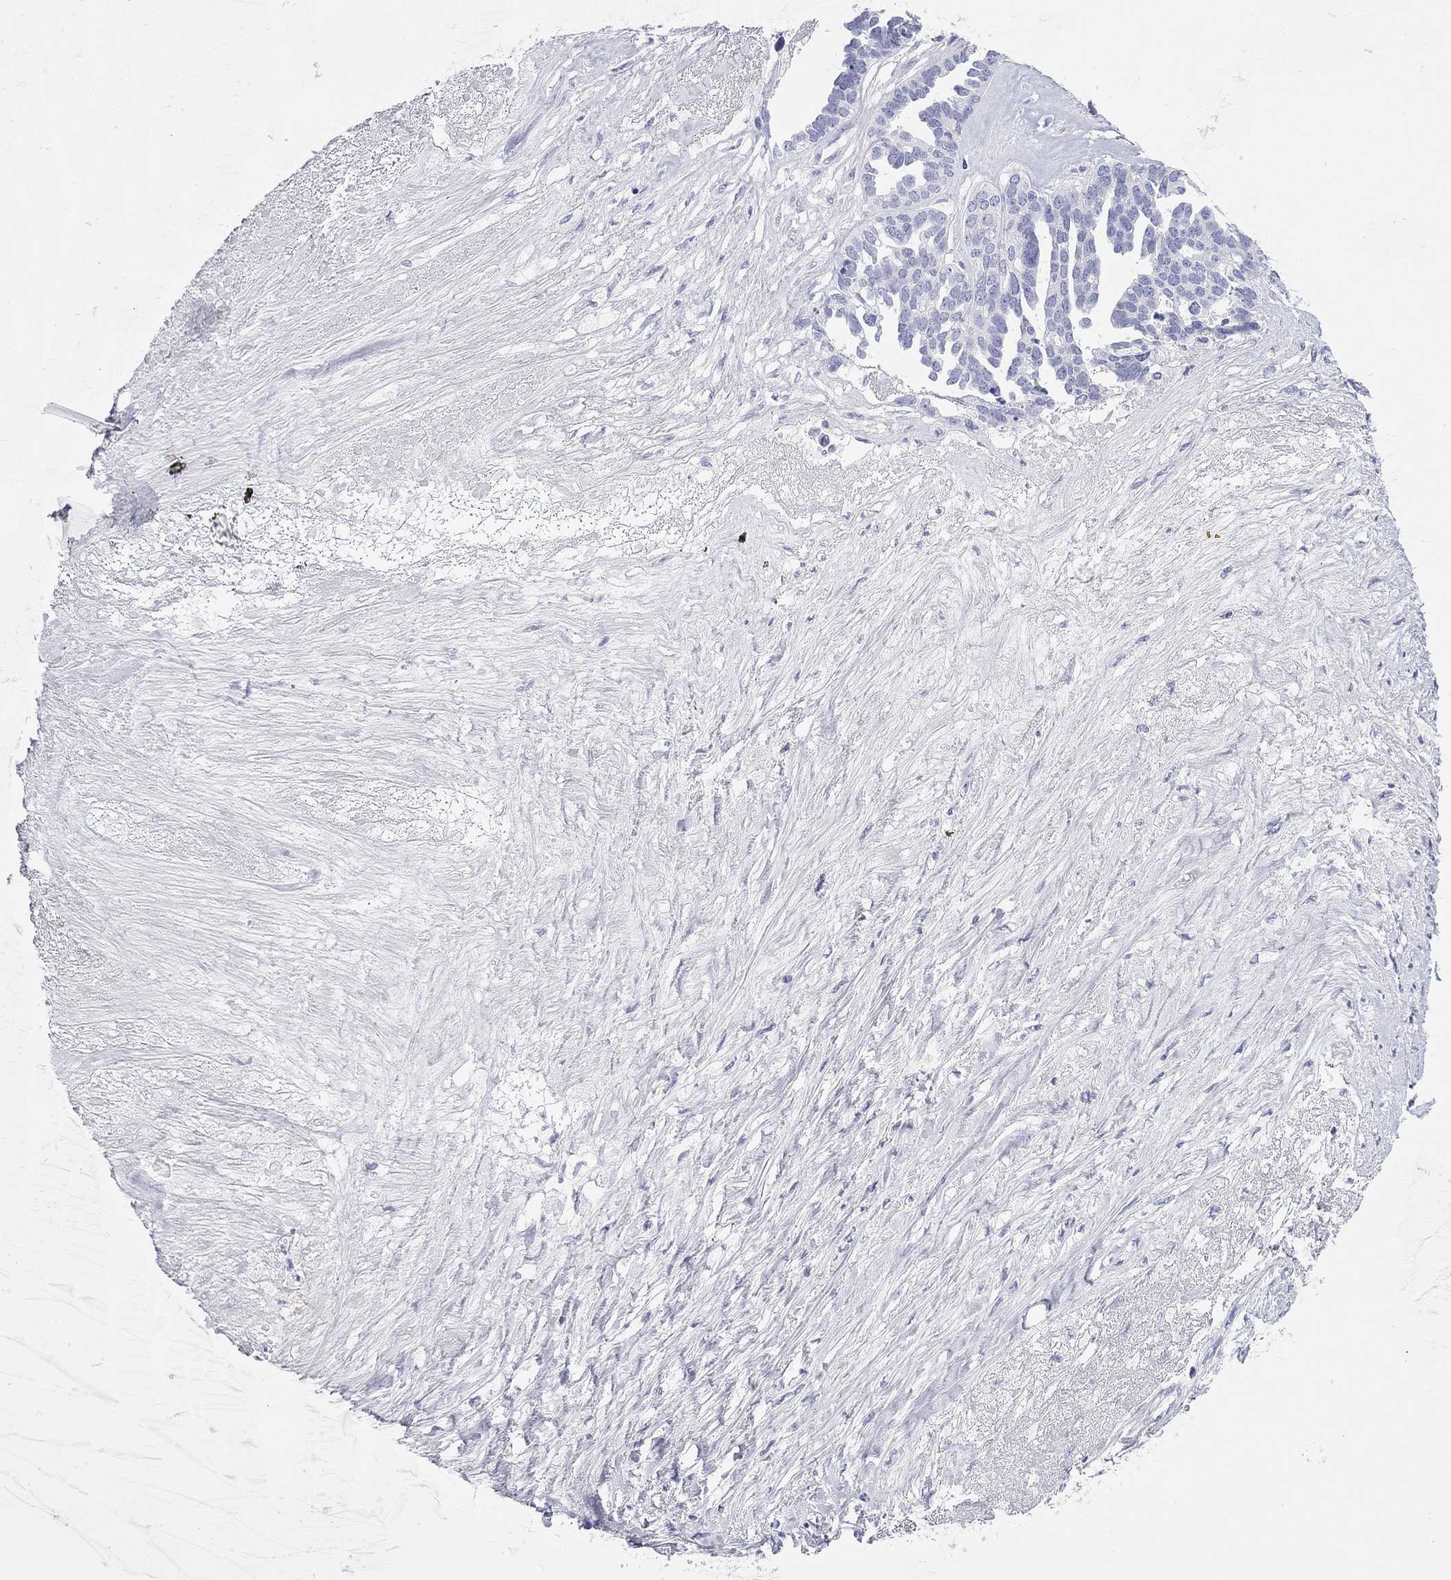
{"staining": {"intensity": "negative", "quantity": "none", "location": "none"}, "tissue": "ovarian cancer", "cell_type": "Tumor cells", "image_type": "cancer", "snomed": [{"axis": "morphology", "description": "Cystadenocarcinoma, serous, NOS"}, {"axis": "topography", "description": "Ovary"}], "caption": "Immunohistochemistry (IHC) photomicrograph of human ovarian serous cystadenocarcinoma stained for a protein (brown), which shows no expression in tumor cells.", "gene": "PCDHGC5", "patient": {"sex": "female", "age": 54}}